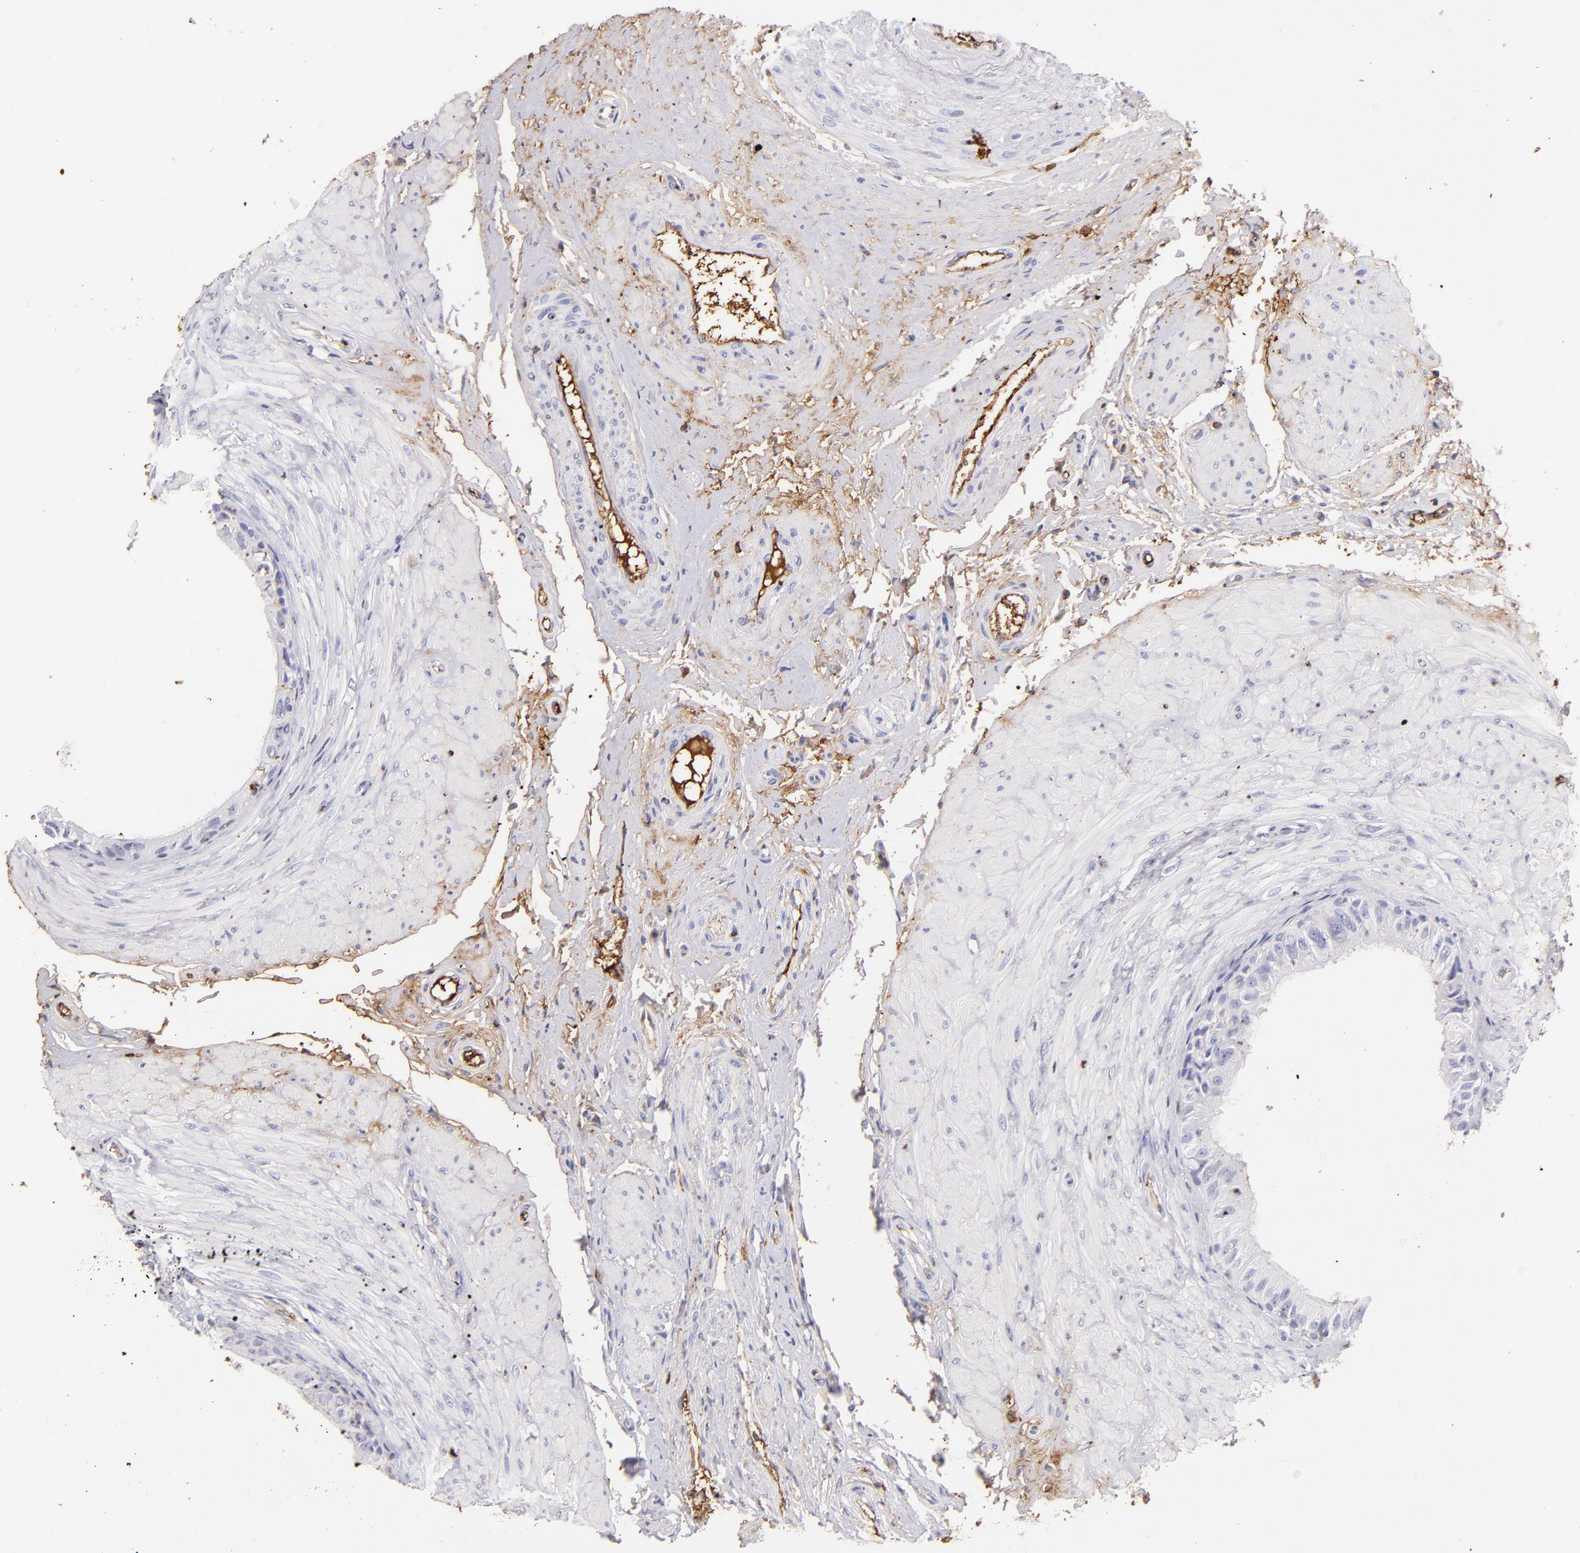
{"staining": {"intensity": "negative", "quantity": "none", "location": "none"}, "tissue": "epididymis", "cell_type": "Glandular cells", "image_type": "normal", "snomed": [{"axis": "morphology", "description": "Normal tissue, NOS"}, {"axis": "topography", "description": "Epididymis"}], "caption": "Immunohistochemical staining of normal epididymis exhibits no significant expression in glandular cells.", "gene": "FGB", "patient": {"sex": "male", "age": 68}}